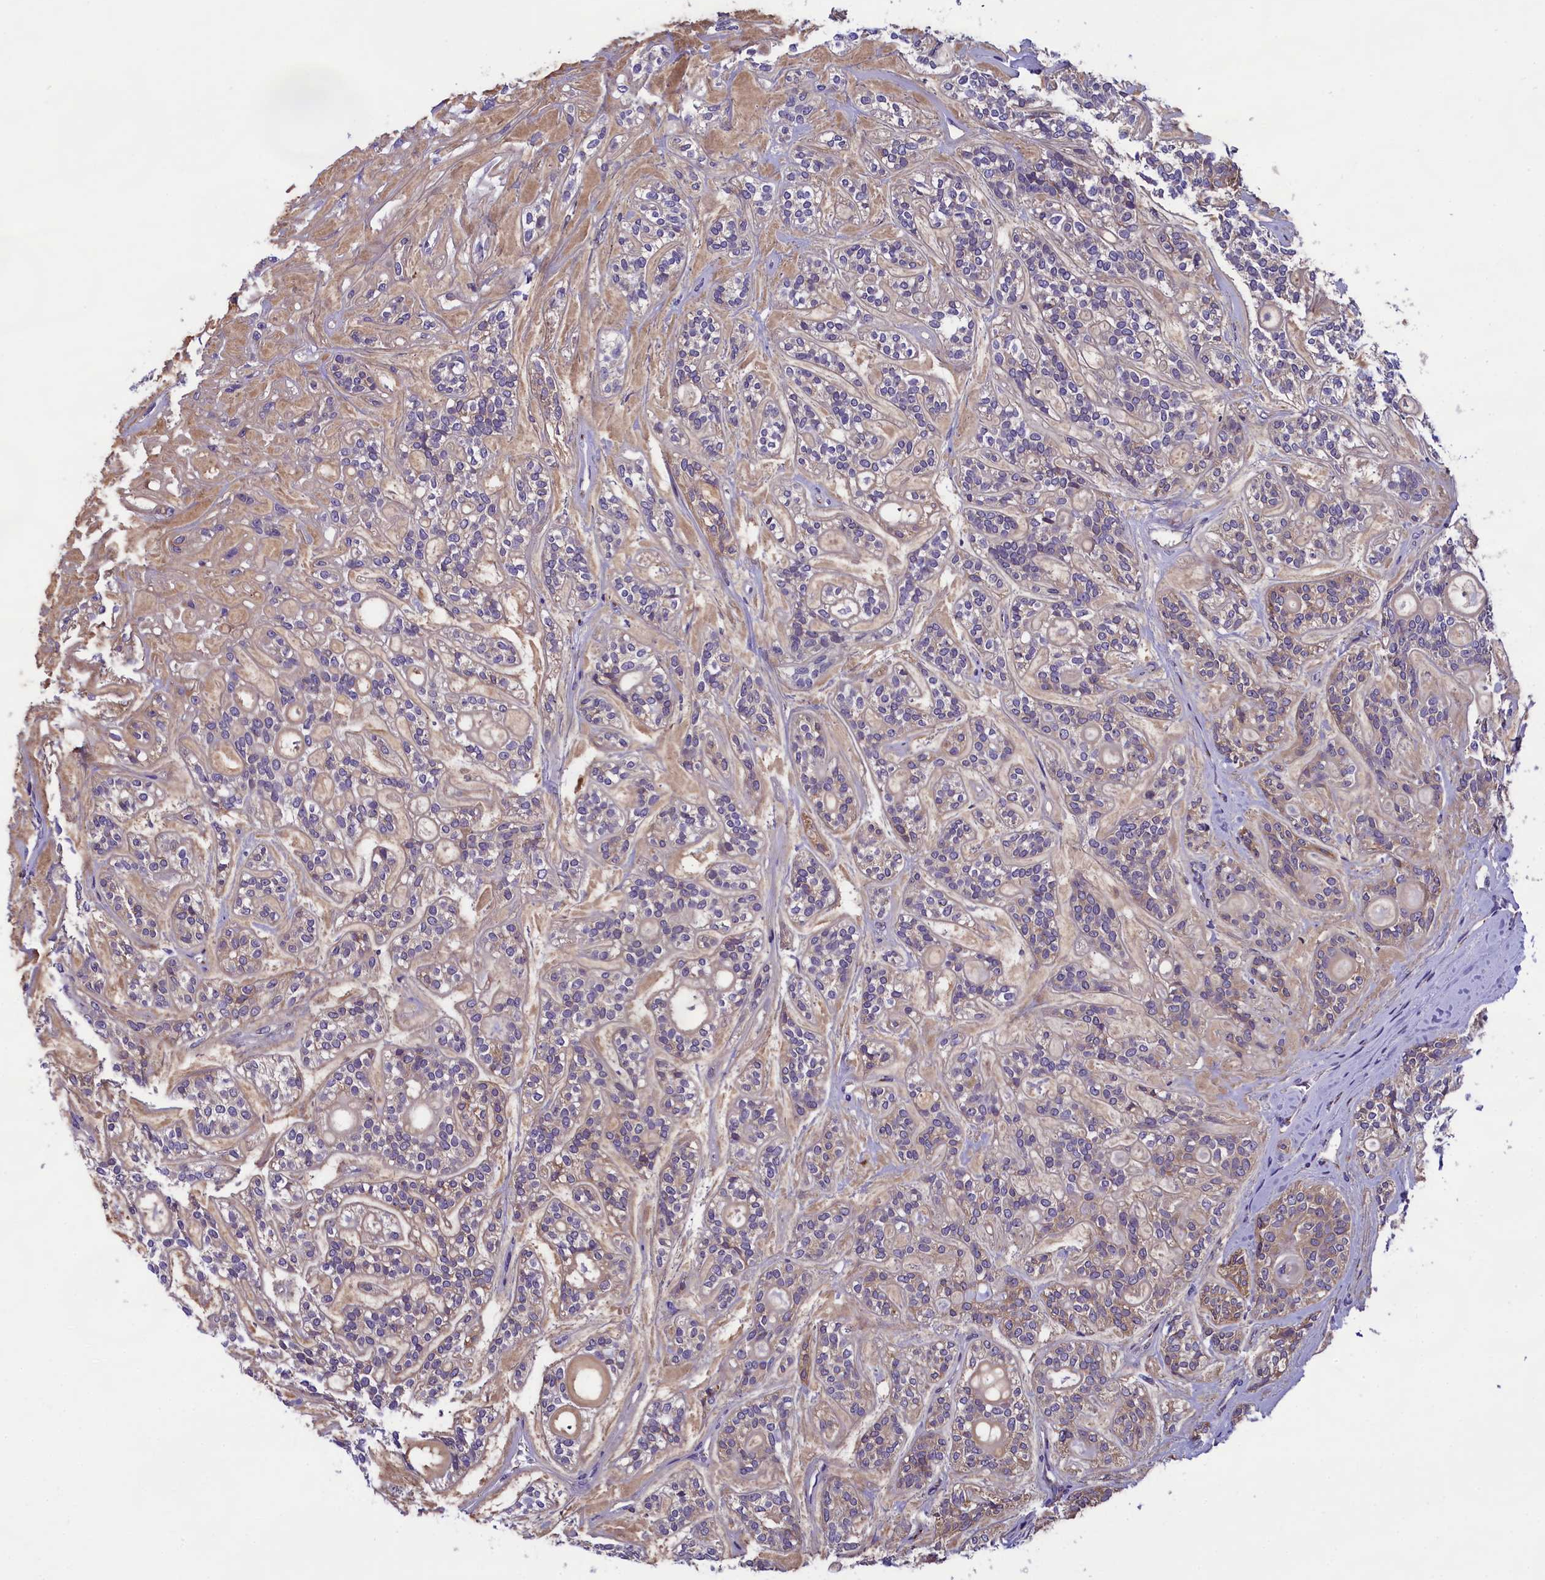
{"staining": {"intensity": "negative", "quantity": "none", "location": "none"}, "tissue": "head and neck cancer", "cell_type": "Tumor cells", "image_type": "cancer", "snomed": [{"axis": "morphology", "description": "Adenocarcinoma, NOS"}, {"axis": "topography", "description": "Head-Neck"}], "caption": "Immunohistochemical staining of human adenocarcinoma (head and neck) reveals no significant staining in tumor cells.", "gene": "ABCC8", "patient": {"sex": "male", "age": 66}}